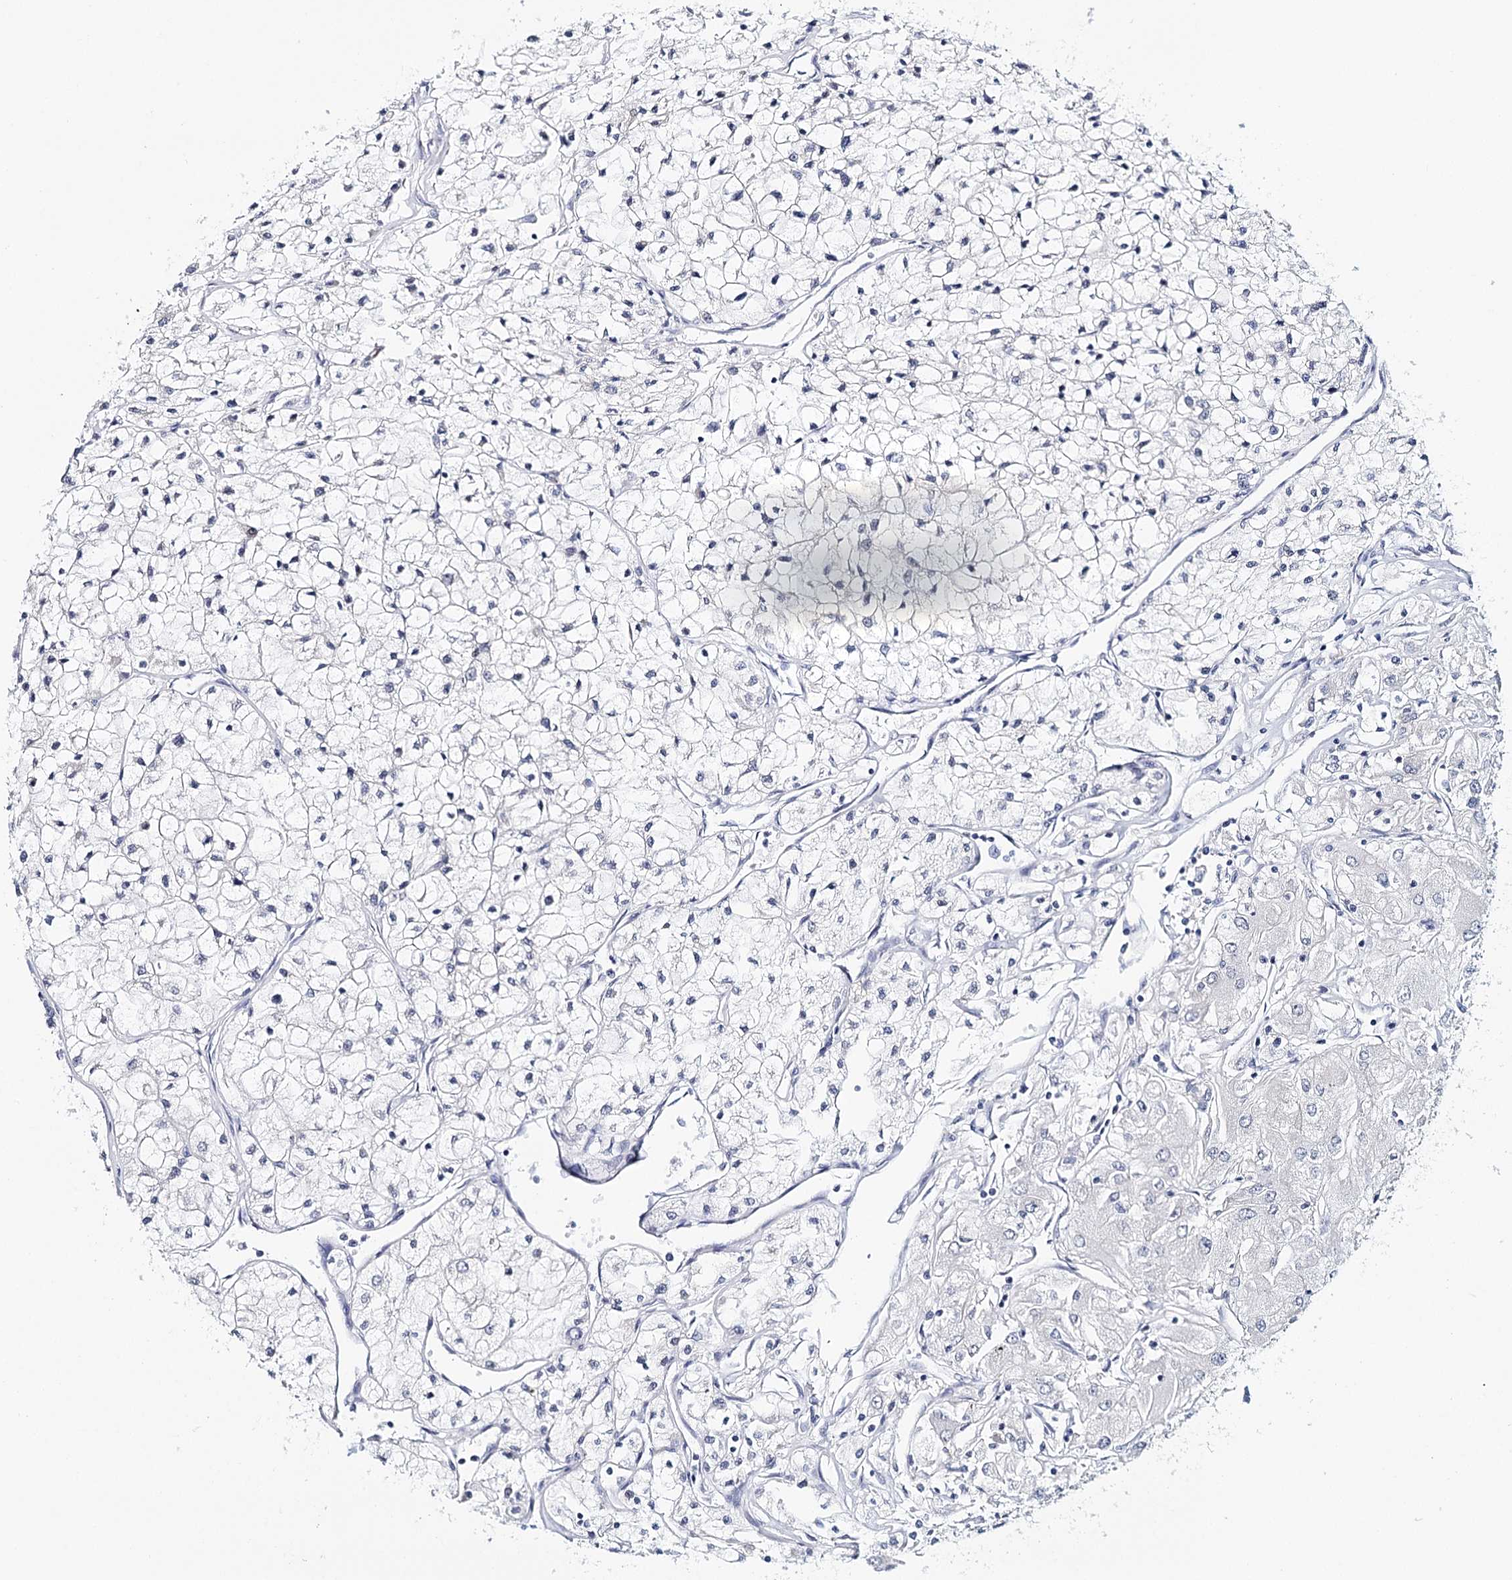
{"staining": {"intensity": "negative", "quantity": "none", "location": "none"}, "tissue": "renal cancer", "cell_type": "Tumor cells", "image_type": "cancer", "snomed": [{"axis": "morphology", "description": "Adenocarcinoma, NOS"}, {"axis": "topography", "description": "Kidney"}], "caption": "This is an immunohistochemistry (IHC) photomicrograph of adenocarcinoma (renal). There is no expression in tumor cells.", "gene": "HSPA4L", "patient": {"sex": "male", "age": 80}}